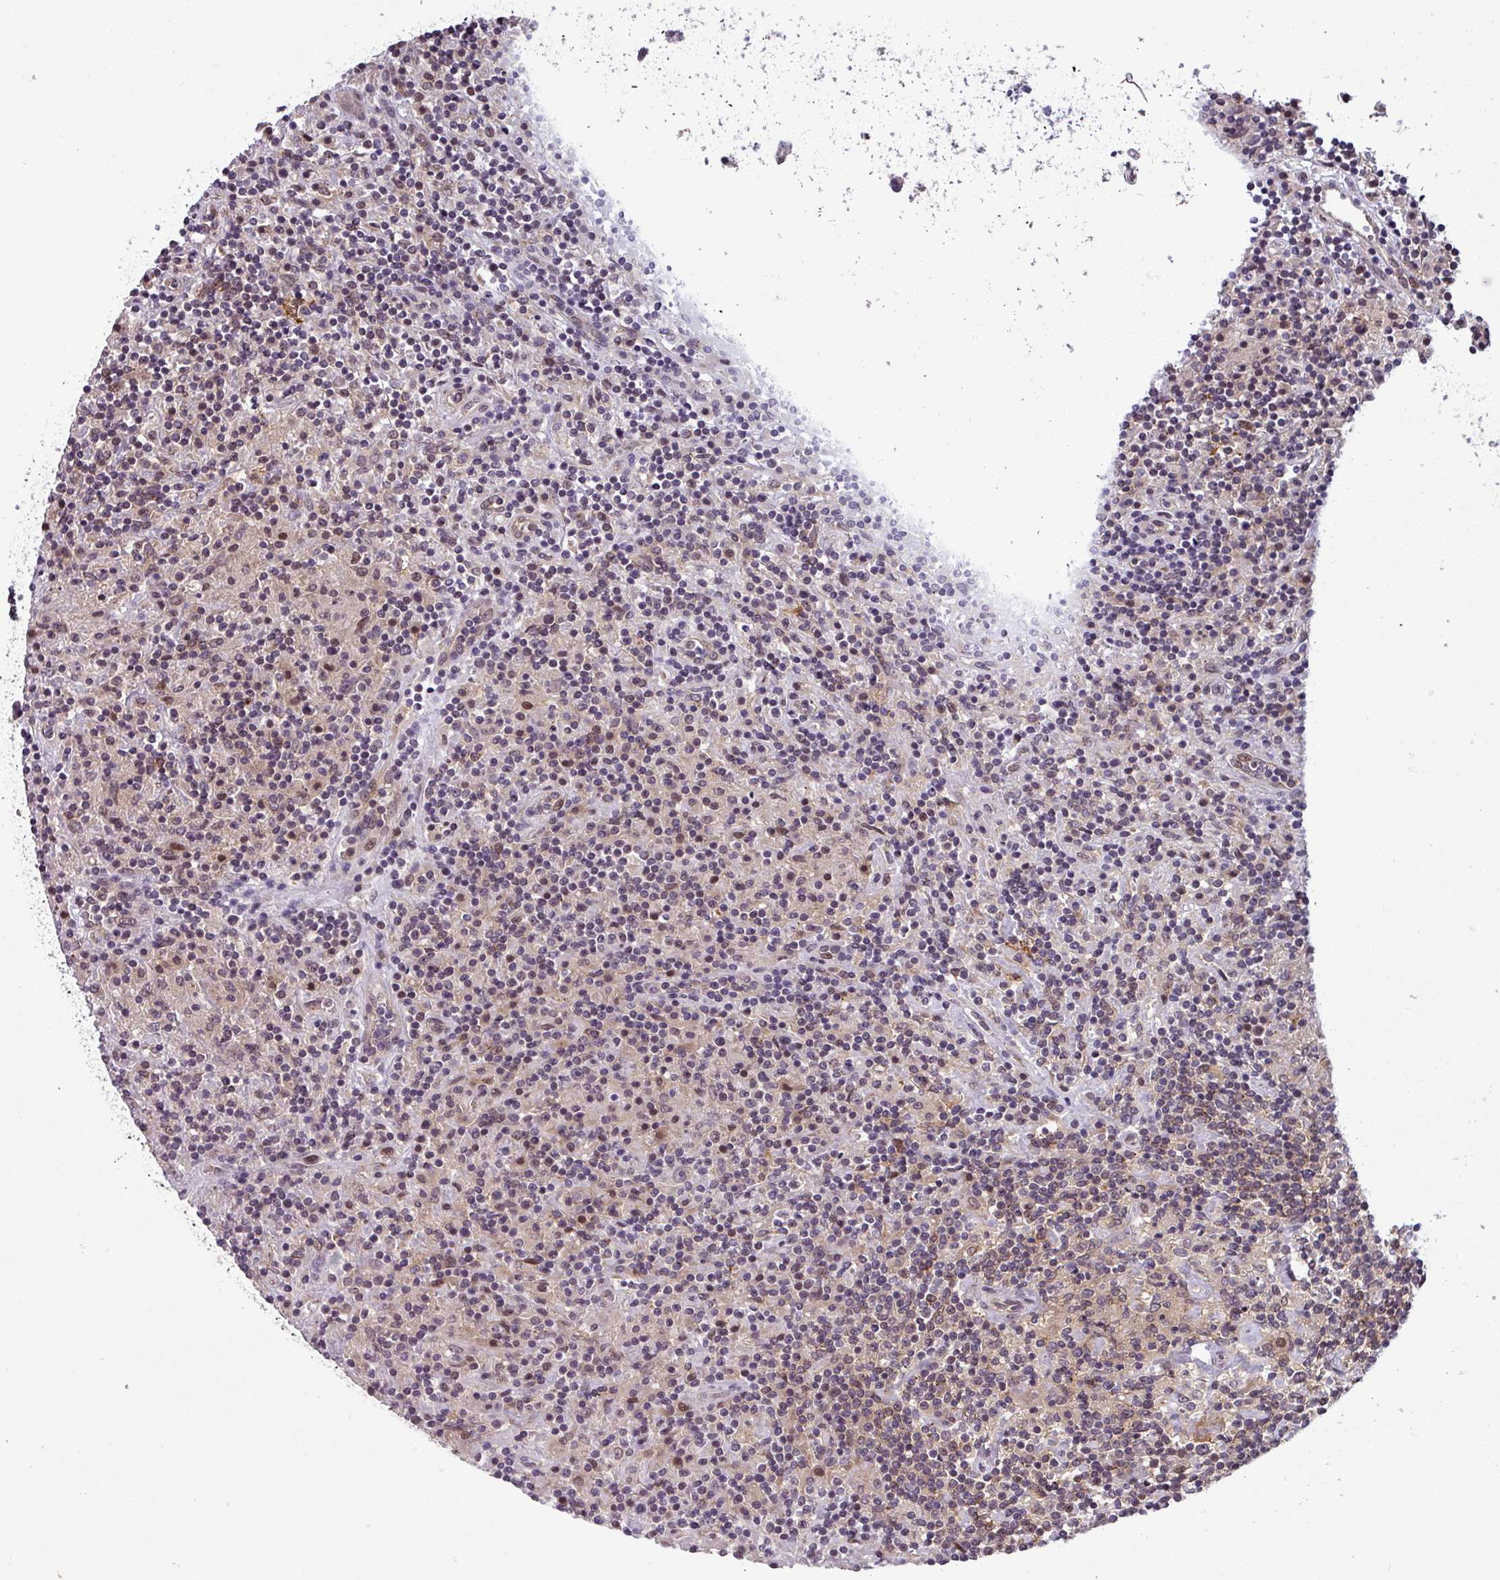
{"staining": {"intensity": "negative", "quantity": "none", "location": "none"}, "tissue": "lymphoma", "cell_type": "Tumor cells", "image_type": "cancer", "snomed": [{"axis": "morphology", "description": "Hodgkin's disease, NOS"}, {"axis": "topography", "description": "Lymph node"}], "caption": "The micrograph displays no staining of tumor cells in lymphoma.", "gene": "NPFFR1", "patient": {"sex": "male", "age": 70}}